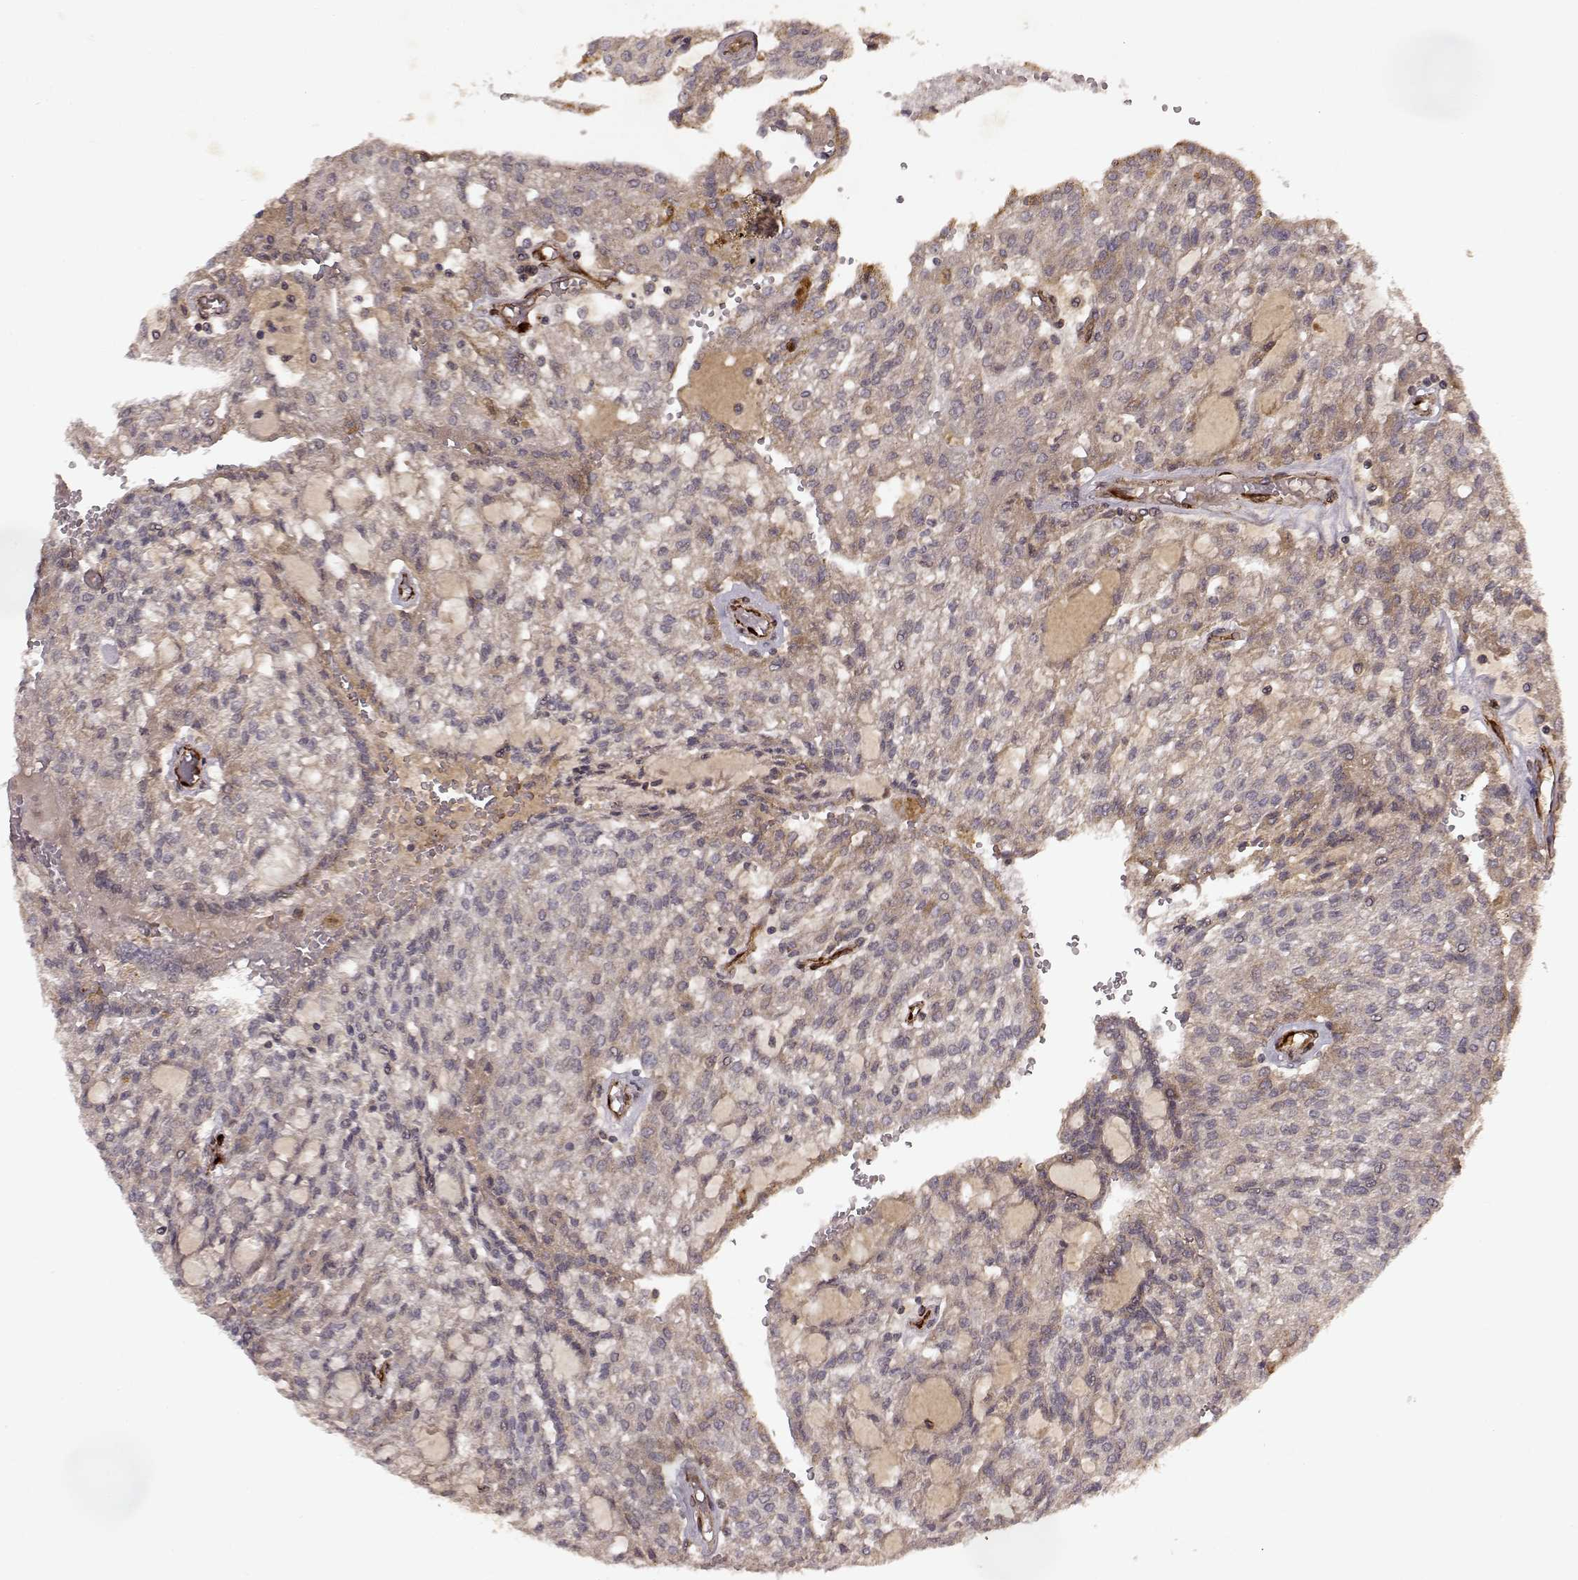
{"staining": {"intensity": "weak", "quantity": "<25%", "location": "cytoplasmic/membranous"}, "tissue": "renal cancer", "cell_type": "Tumor cells", "image_type": "cancer", "snomed": [{"axis": "morphology", "description": "Adenocarcinoma, NOS"}, {"axis": "topography", "description": "Kidney"}], "caption": "A micrograph of renal cancer stained for a protein reveals no brown staining in tumor cells. (DAB IHC visualized using brightfield microscopy, high magnification).", "gene": "FSTL1", "patient": {"sex": "male", "age": 63}}